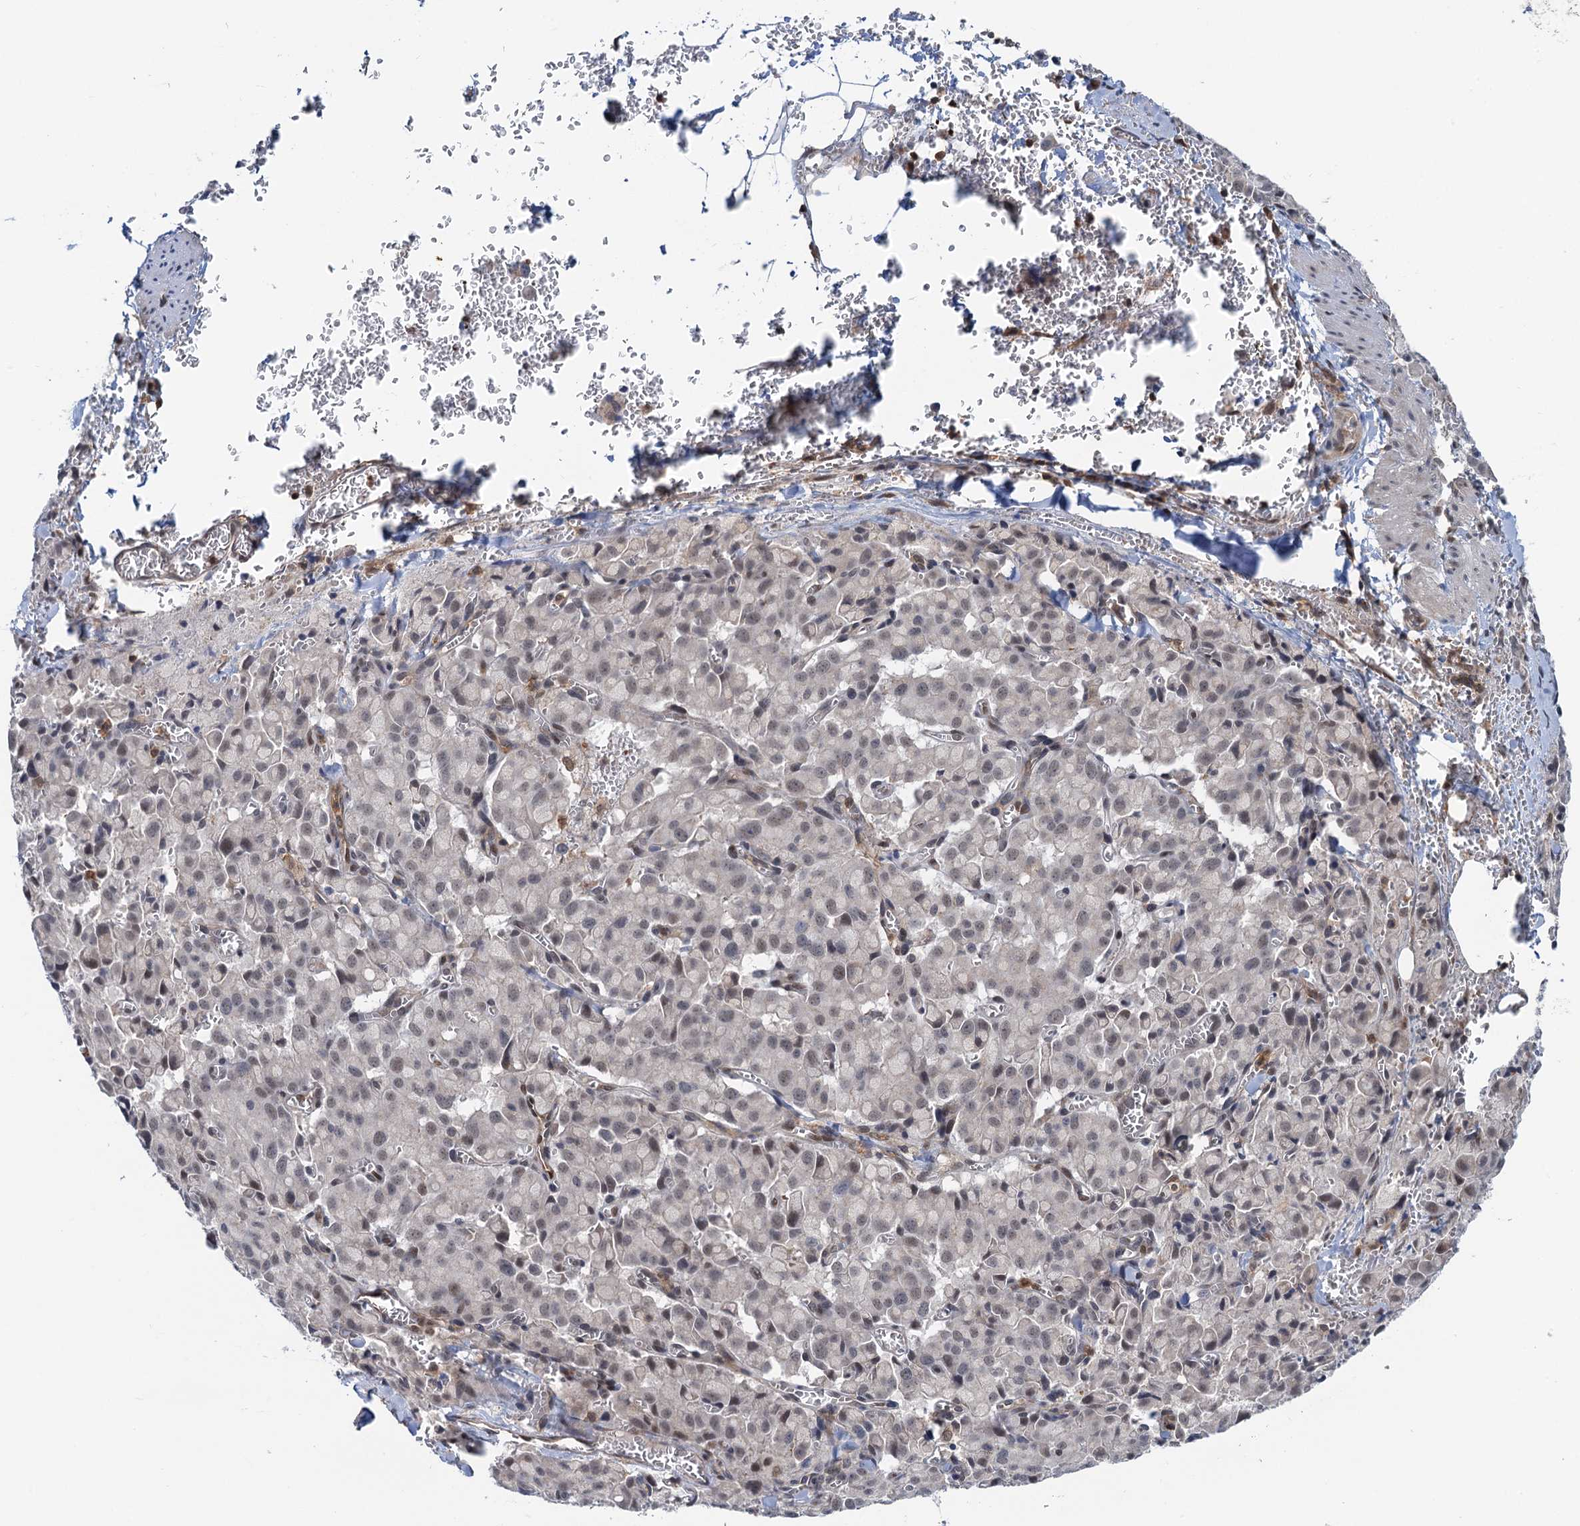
{"staining": {"intensity": "weak", "quantity": ">75%", "location": "nuclear"}, "tissue": "pancreatic cancer", "cell_type": "Tumor cells", "image_type": "cancer", "snomed": [{"axis": "morphology", "description": "Adenocarcinoma, NOS"}, {"axis": "topography", "description": "Pancreas"}], "caption": "Immunohistochemistry (DAB) staining of adenocarcinoma (pancreatic) reveals weak nuclear protein staining in approximately >75% of tumor cells.", "gene": "ZNF609", "patient": {"sex": "male", "age": 65}}